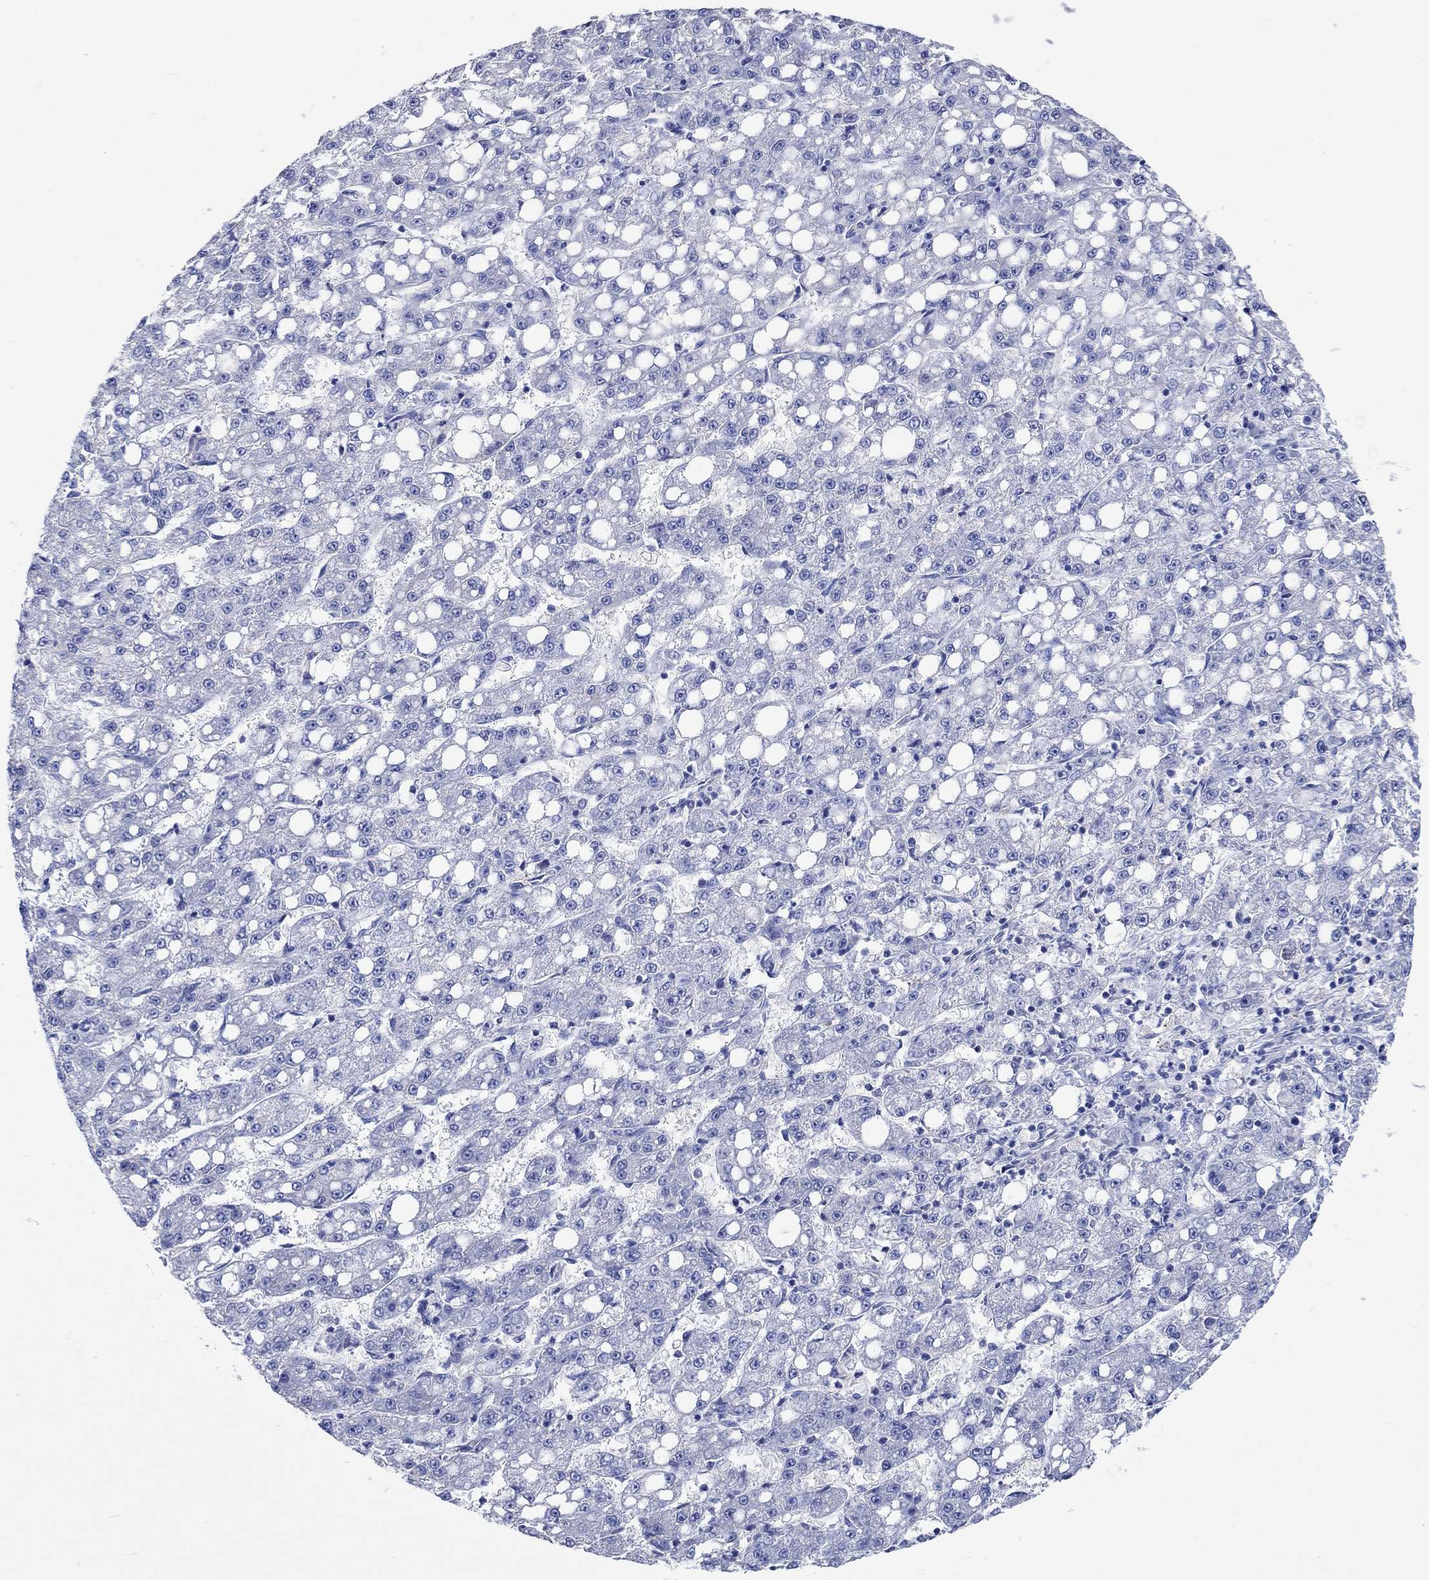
{"staining": {"intensity": "negative", "quantity": "none", "location": "none"}, "tissue": "liver cancer", "cell_type": "Tumor cells", "image_type": "cancer", "snomed": [{"axis": "morphology", "description": "Carcinoma, Hepatocellular, NOS"}, {"axis": "topography", "description": "Liver"}], "caption": "The IHC histopathology image has no significant staining in tumor cells of liver cancer tissue.", "gene": "SHISA4", "patient": {"sex": "female", "age": 65}}